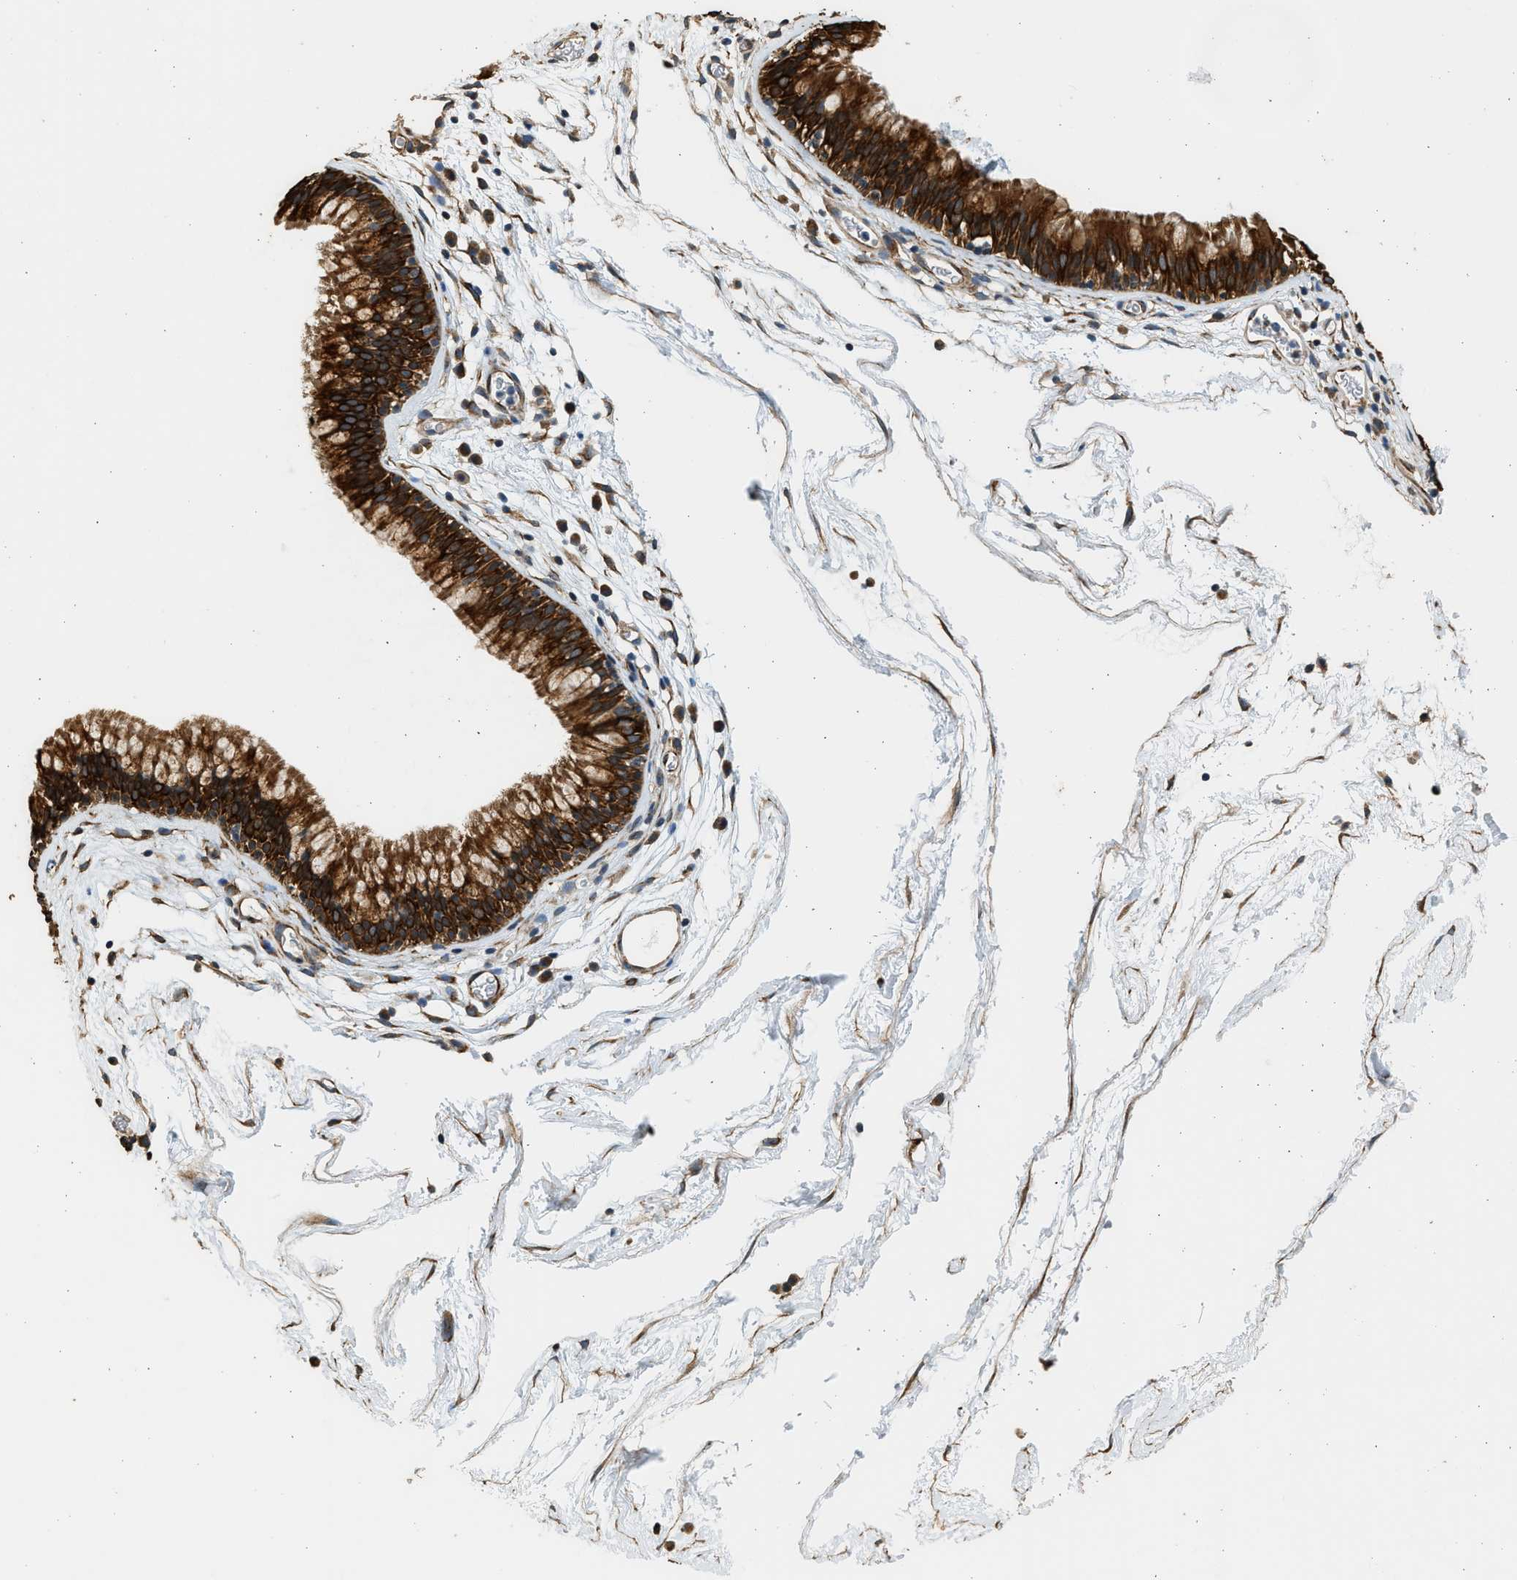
{"staining": {"intensity": "strong", "quantity": ">75%", "location": "cytoplasmic/membranous"}, "tissue": "nasopharynx", "cell_type": "Respiratory epithelial cells", "image_type": "normal", "snomed": [{"axis": "morphology", "description": "Normal tissue, NOS"}, {"axis": "morphology", "description": "Inflammation, NOS"}, {"axis": "topography", "description": "Nasopharynx"}], "caption": "IHC (DAB) staining of unremarkable nasopharynx exhibits strong cytoplasmic/membranous protein positivity in approximately >75% of respiratory epithelial cells. (DAB (3,3'-diaminobenzidine) = brown stain, brightfield microscopy at high magnification).", "gene": "PCLO", "patient": {"sex": "male", "age": 48}}